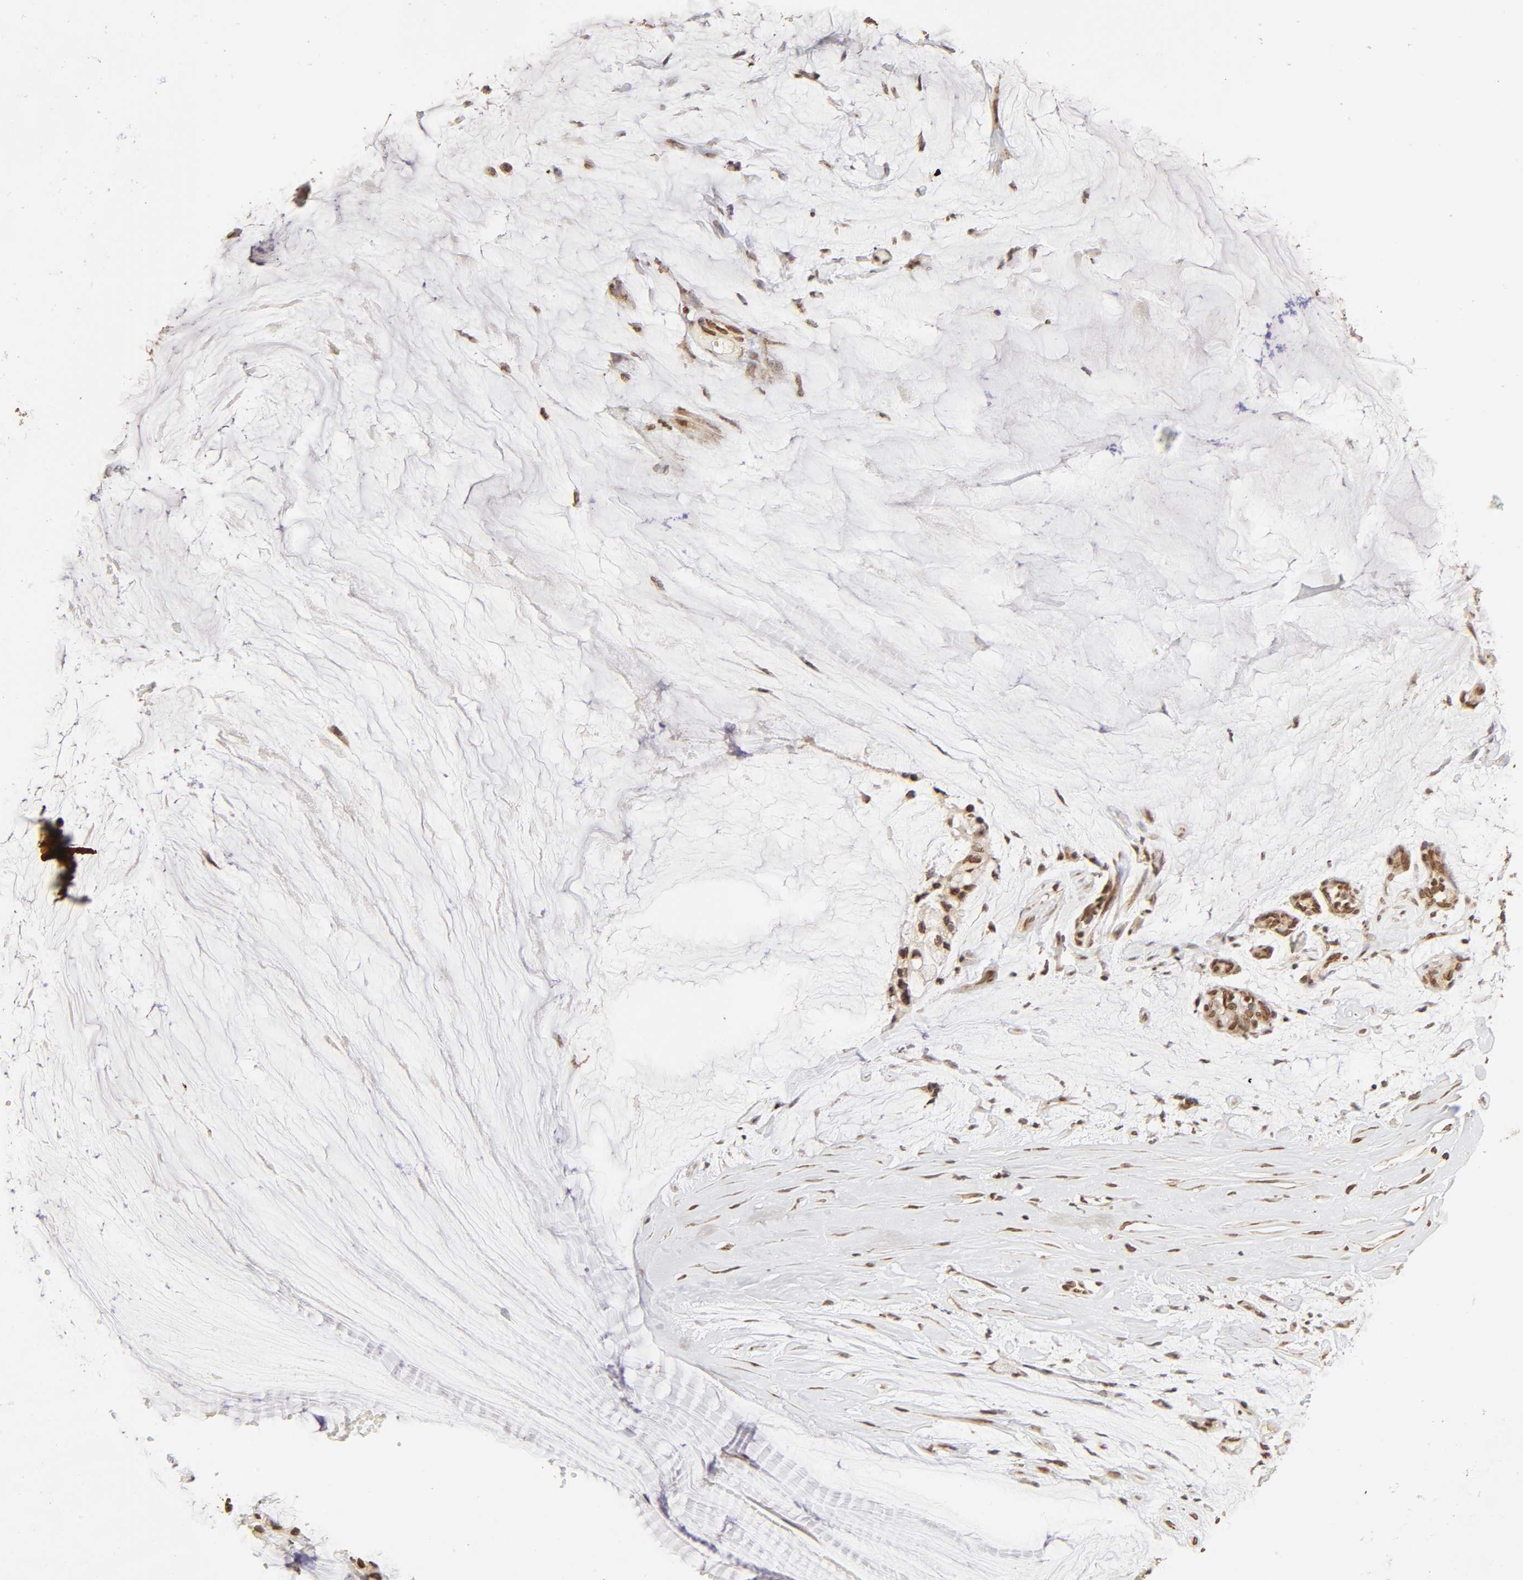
{"staining": {"intensity": "moderate", "quantity": ">75%", "location": "cytoplasmic/membranous,nuclear"}, "tissue": "ovarian cancer", "cell_type": "Tumor cells", "image_type": "cancer", "snomed": [{"axis": "morphology", "description": "Cystadenocarcinoma, mucinous, NOS"}, {"axis": "topography", "description": "Ovary"}], "caption": "A photomicrograph of human ovarian cancer stained for a protein demonstrates moderate cytoplasmic/membranous and nuclear brown staining in tumor cells.", "gene": "MLLT6", "patient": {"sex": "female", "age": 39}}